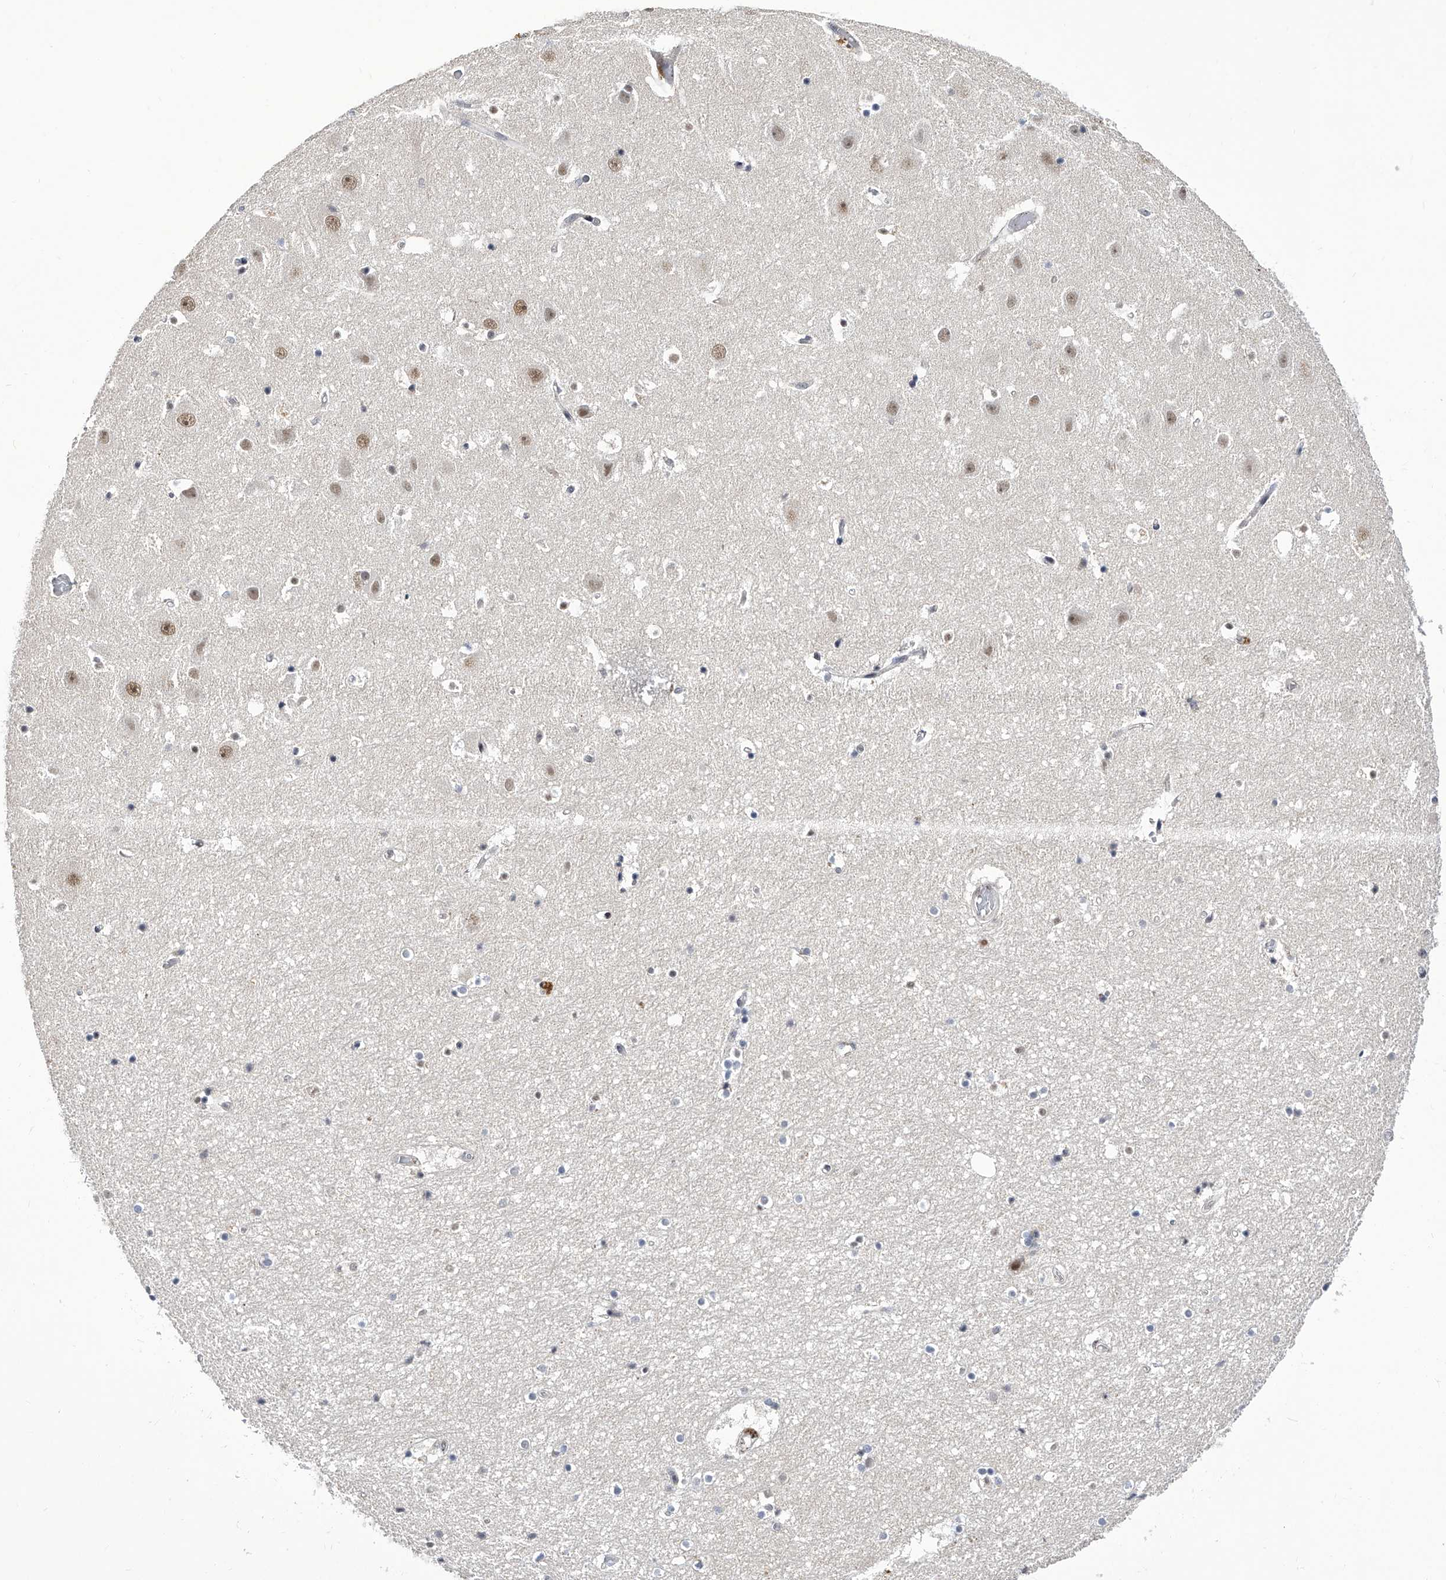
{"staining": {"intensity": "negative", "quantity": "none", "location": "none"}, "tissue": "hippocampus", "cell_type": "Glial cells", "image_type": "normal", "snomed": [{"axis": "morphology", "description": "Normal tissue, NOS"}, {"axis": "topography", "description": "Hippocampus"}], "caption": "Micrograph shows no protein staining in glial cells of benign hippocampus. (Brightfield microscopy of DAB IHC at high magnification).", "gene": "RAD54L", "patient": {"sex": "female", "age": 52}}